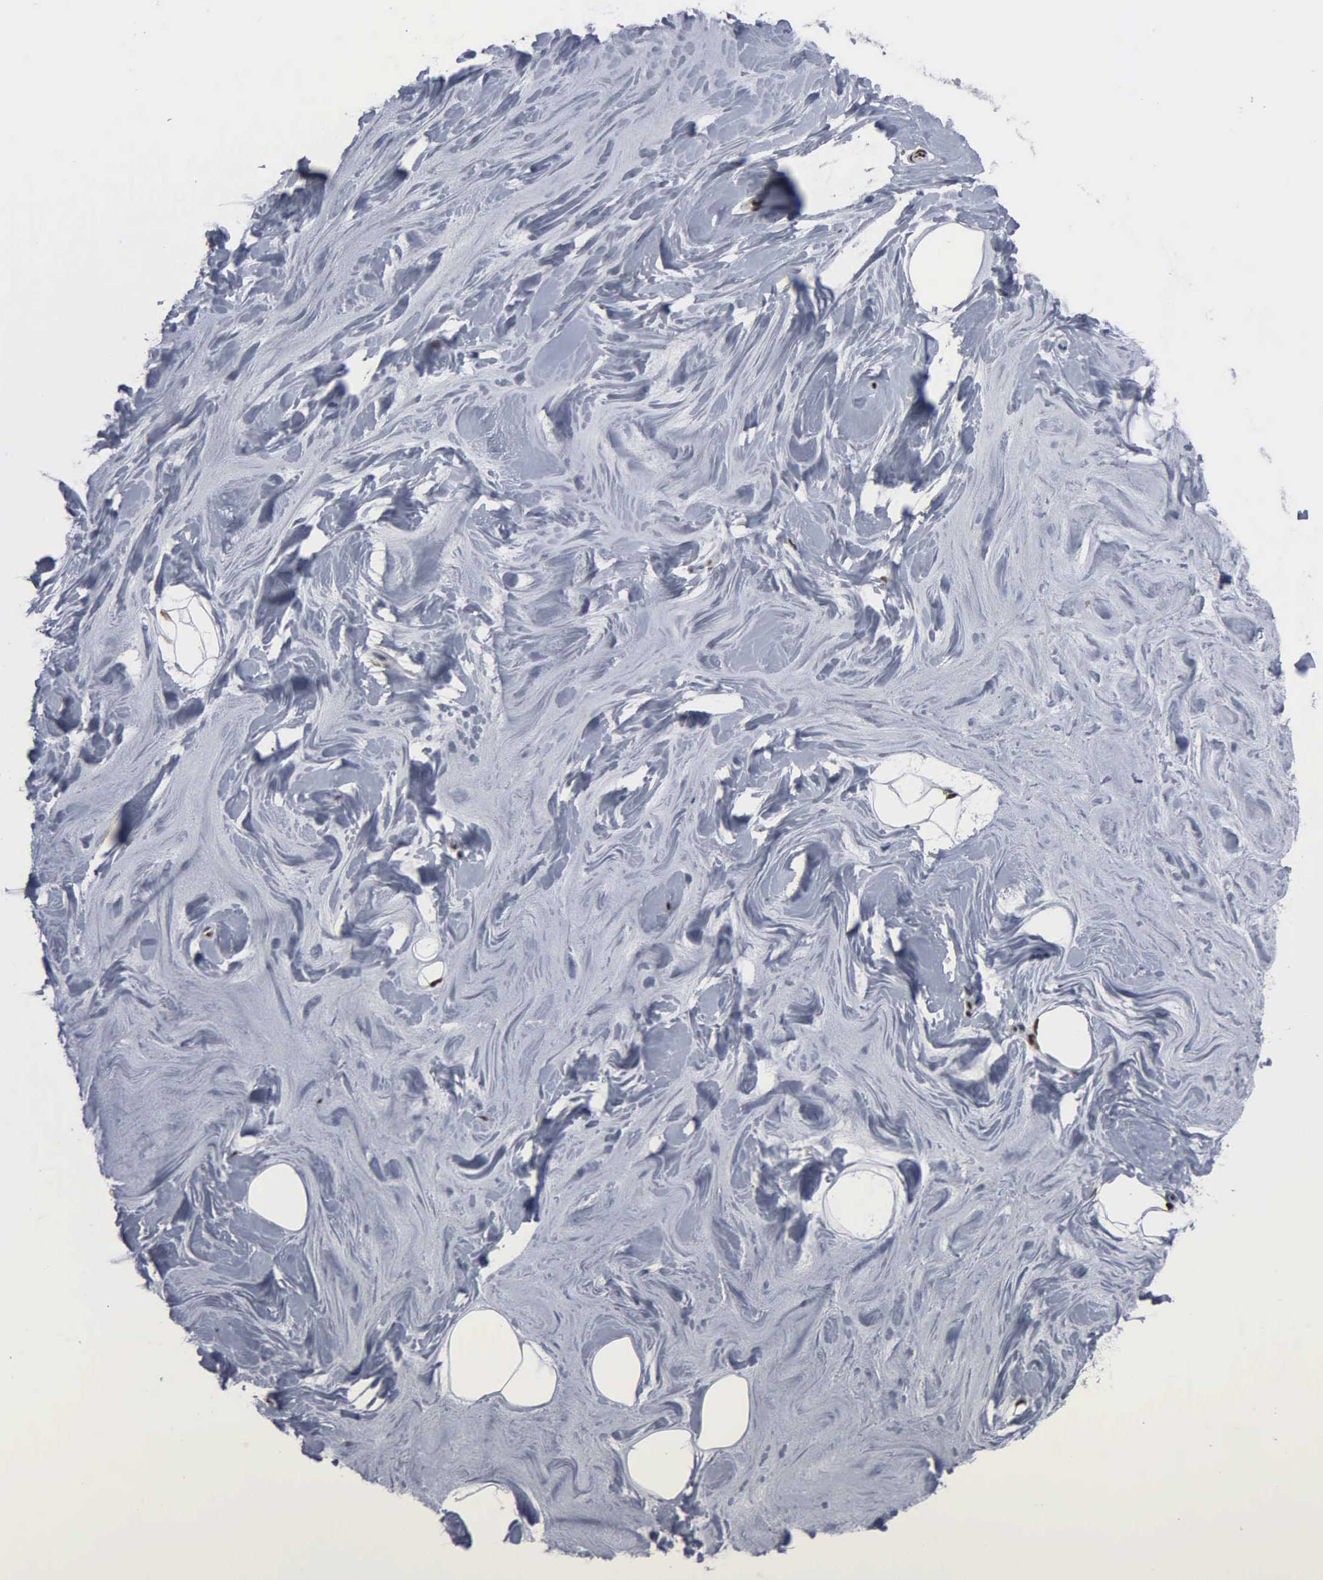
{"staining": {"intensity": "moderate", "quantity": ">75%", "location": "nuclear"}, "tissue": "breast", "cell_type": "Adipocytes", "image_type": "normal", "snomed": [{"axis": "morphology", "description": "Normal tissue, NOS"}, {"axis": "topography", "description": "Breast"}], "caption": "A medium amount of moderate nuclear expression is present in about >75% of adipocytes in unremarkable breast. Ihc stains the protein of interest in brown and the nuclei are stained blue.", "gene": "FGF2", "patient": {"sex": "female", "age": 54}}